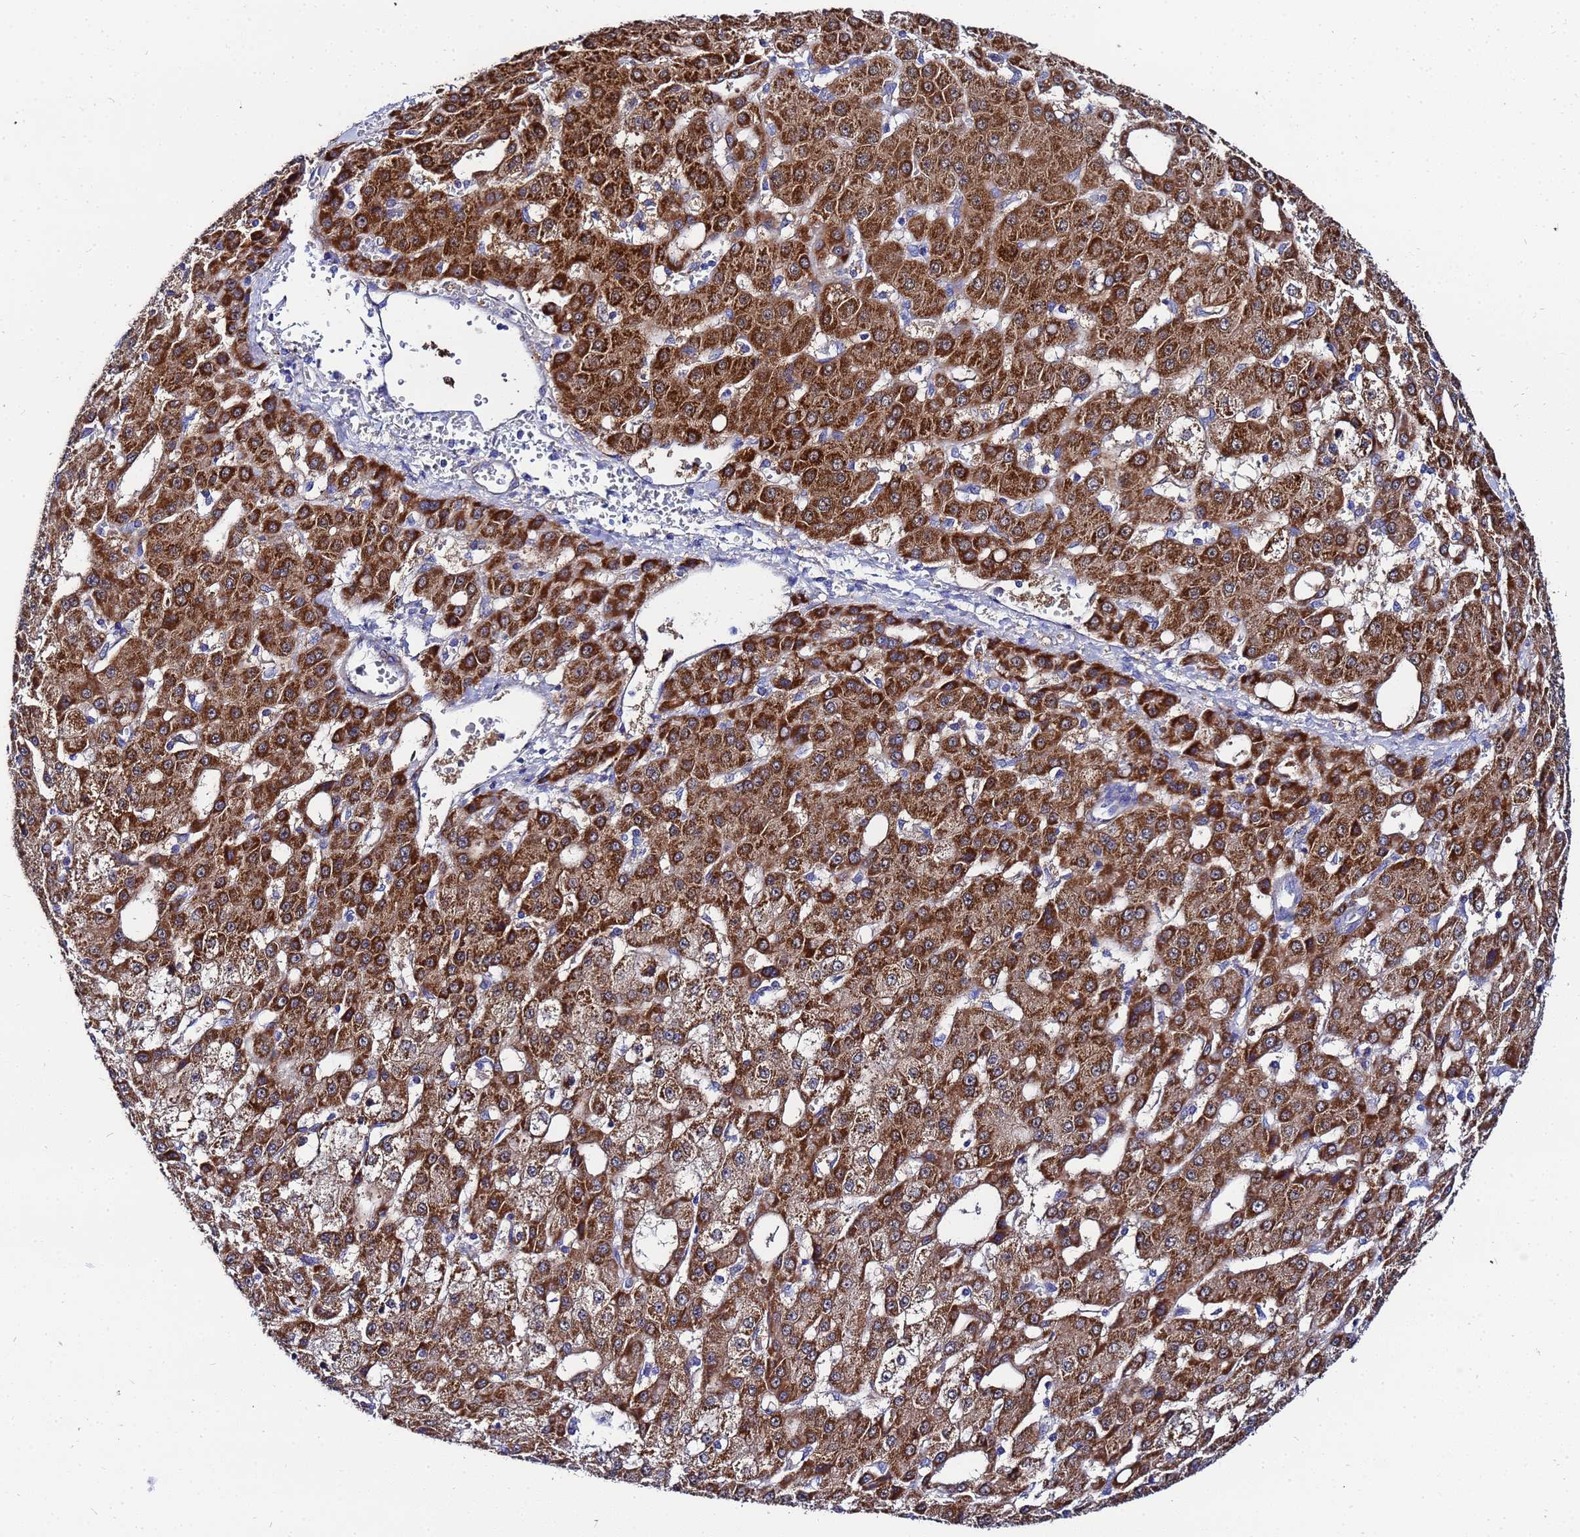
{"staining": {"intensity": "strong", "quantity": ">75%", "location": "cytoplasmic/membranous"}, "tissue": "liver cancer", "cell_type": "Tumor cells", "image_type": "cancer", "snomed": [{"axis": "morphology", "description": "Carcinoma, Hepatocellular, NOS"}, {"axis": "topography", "description": "Liver"}], "caption": "Immunohistochemistry photomicrograph of neoplastic tissue: liver cancer stained using immunohistochemistry reveals high levels of strong protein expression localized specifically in the cytoplasmic/membranous of tumor cells, appearing as a cytoplasmic/membranous brown color.", "gene": "FAHD2A", "patient": {"sex": "male", "age": 47}}